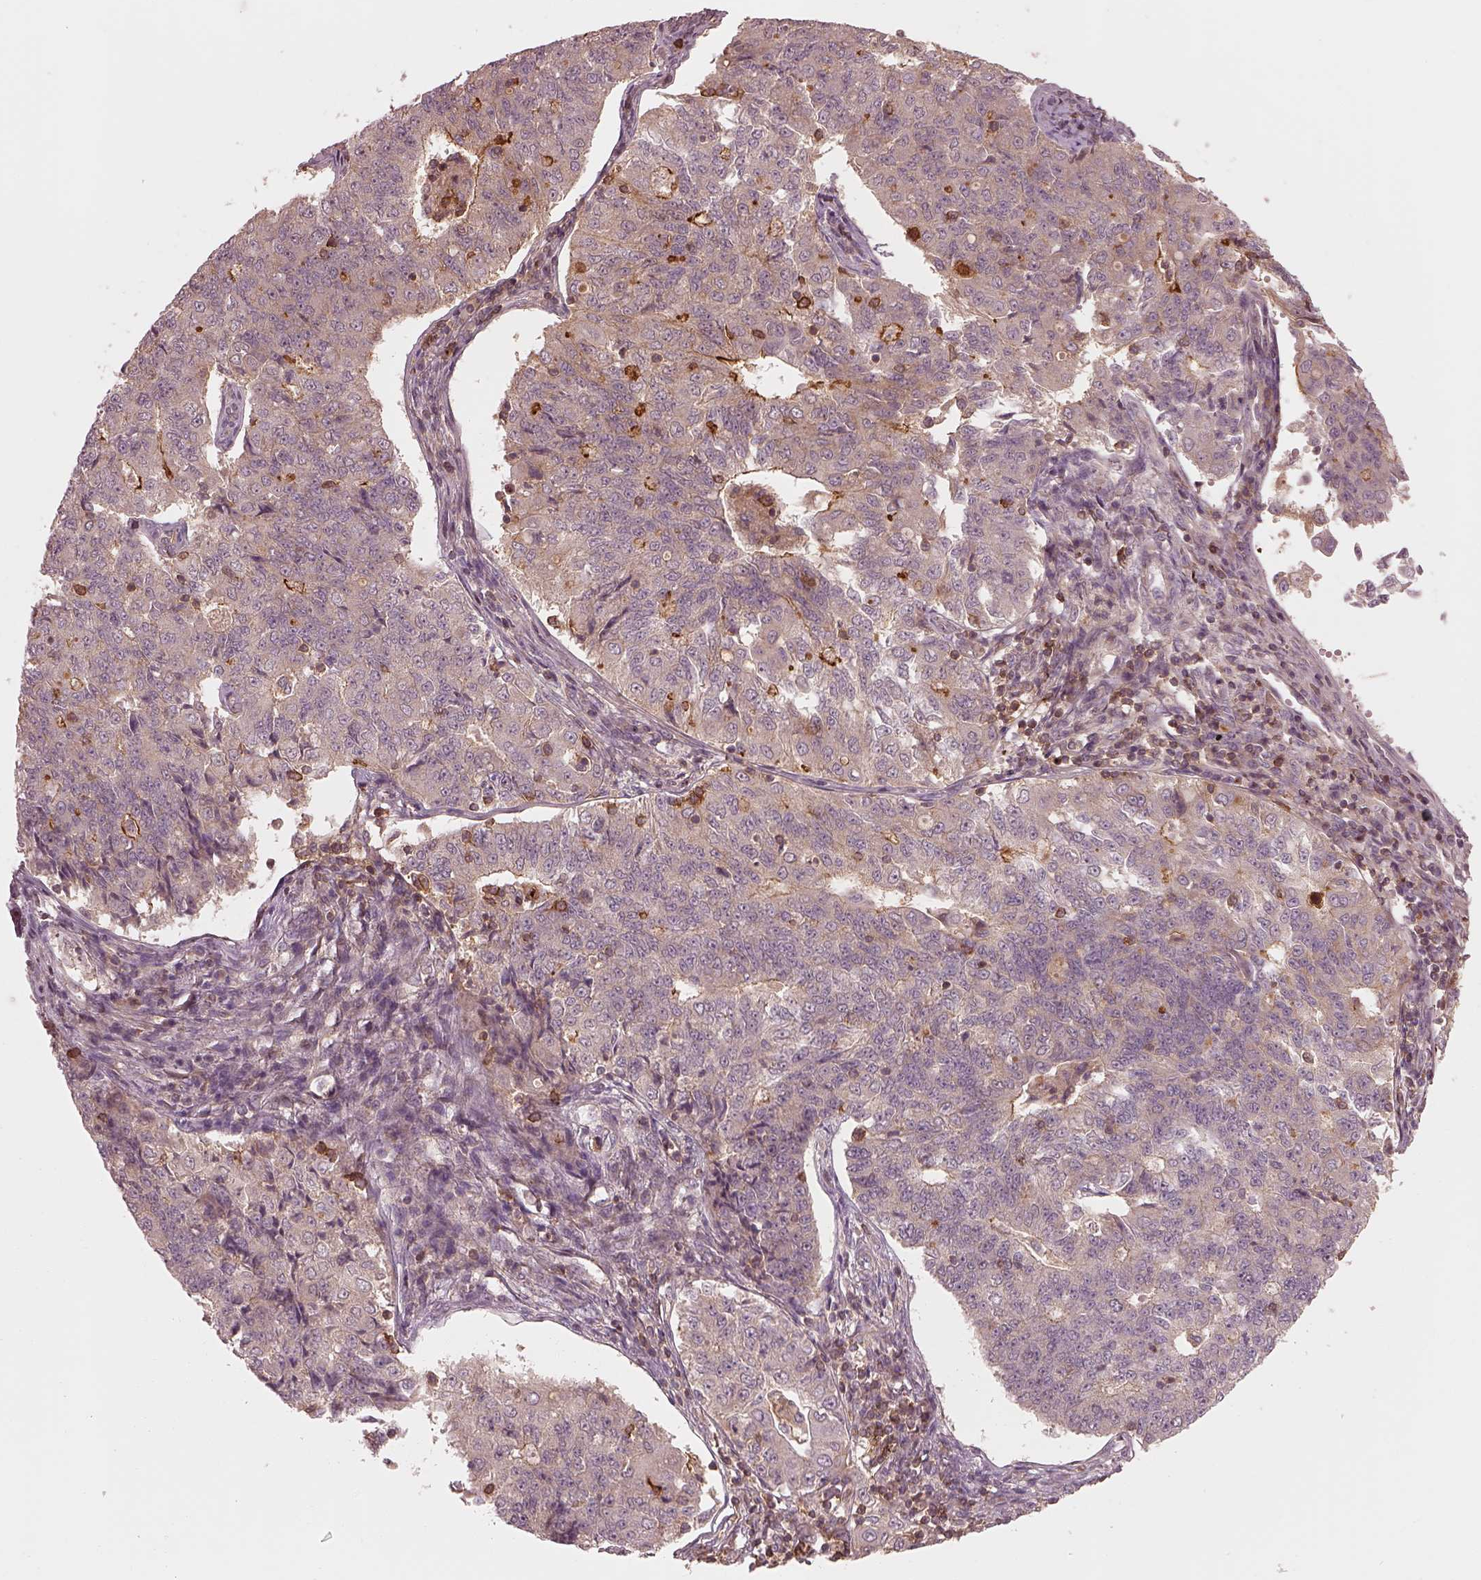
{"staining": {"intensity": "strong", "quantity": "<25%", "location": "cytoplasmic/membranous"}, "tissue": "endometrial cancer", "cell_type": "Tumor cells", "image_type": "cancer", "snomed": [{"axis": "morphology", "description": "Adenocarcinoma, NOS"}, {"axis": "topography", "description": "Endometrium"}], "caption": "A medium amount of strong cytoplasmic/membranous staining is present in approximately <25% of tumor cells in adenocarcinoma (endometrial) tissue. (Brightfield microscopy of DAB IHC at high magnification).", "gene": "FAM107B", "patient": {"sex": "female", "age": 43}}